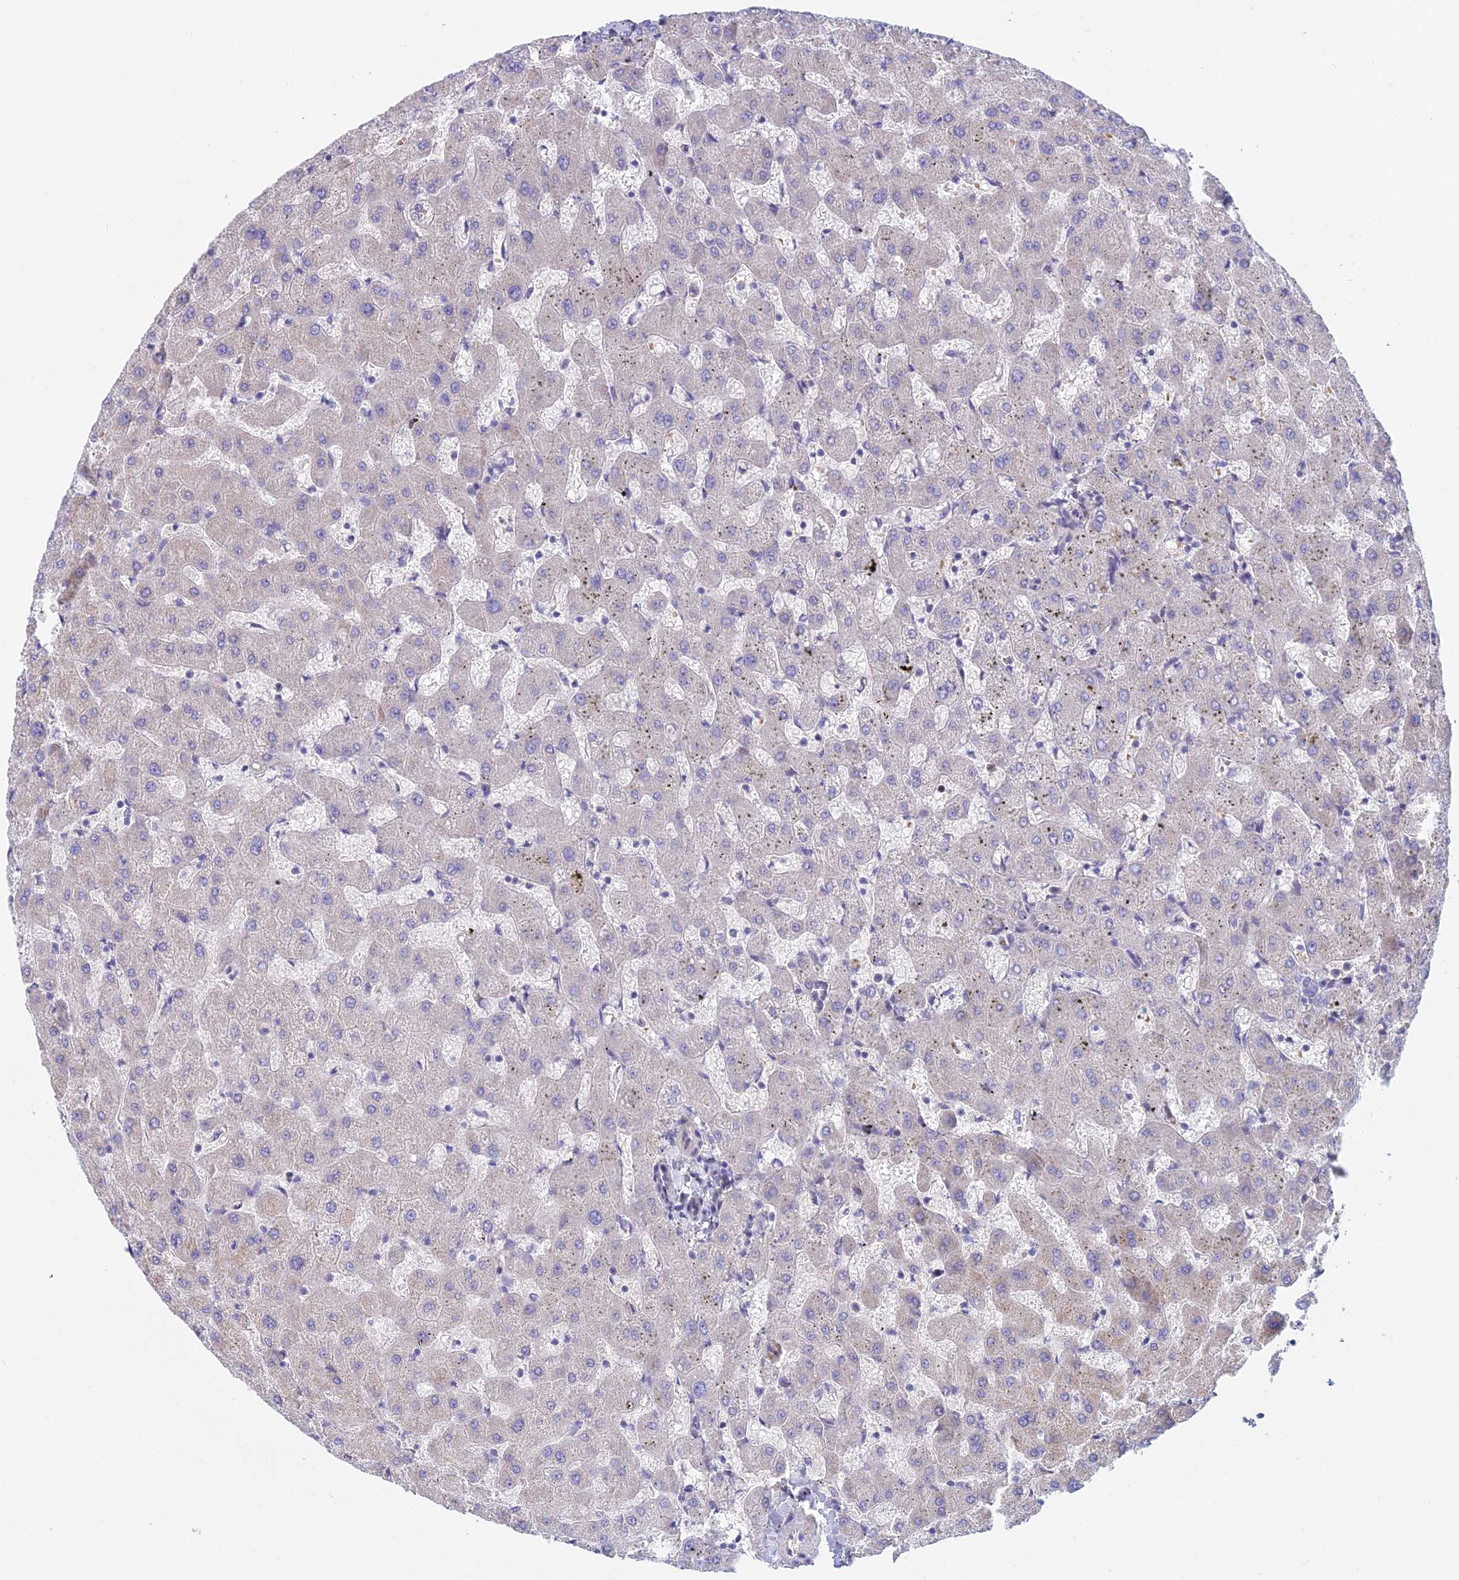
{"staining": {"intensity": "negative", "quantity": "none", "location": "none"}, "tissue": "liver", "cell_type": "Cholangiocytes", "image_type": "normal", "snomed": [{"axis": "morphology", "description": "Normal tissue, NOS"}, {"axis": "topography", "description": "Liver"}], "caption": "Protein analysis of benign liver shows no significant staining in cholangiocytes. The staining is performed using DAB brown chromogen with nuclei counter-stained in using hematoxylin.", "gene": "ZNF564", "patient": {"sex": "female", "age": 63}}